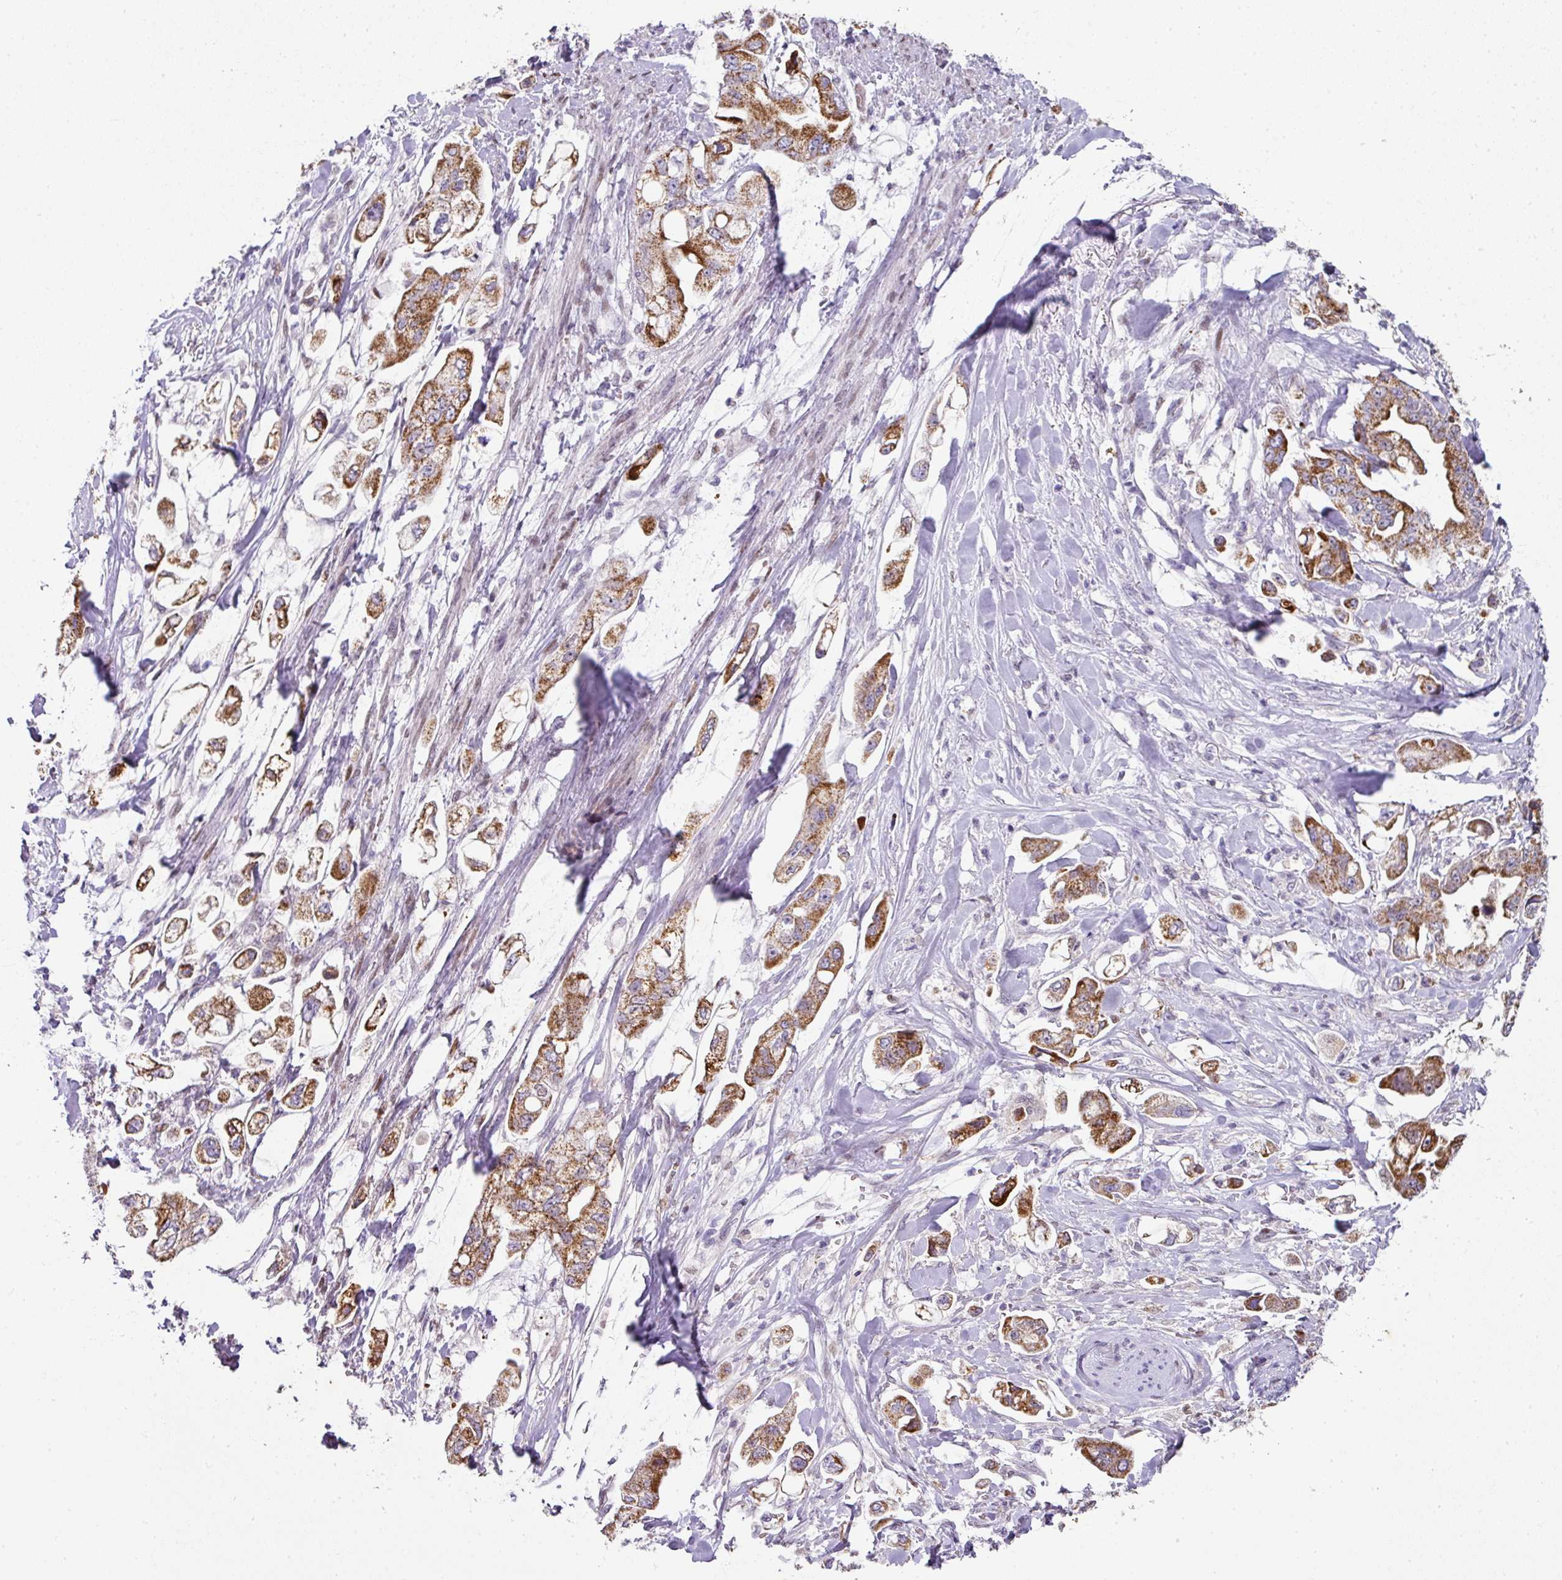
{"staining": {"intensity": "strong", "quantity": ">75%", "location": "cytoplasmic/membranous"}, "tissue": "stomach cancer", "cell_type": "Tumor cells", "image_type": "cancer", "snomed": [{"axis": "morphology", "description": "Adenocarcinoma, NOS"}, {"axis": "topography", "description": "Stomach"}], "caption": "A brown stain labels strong cytoplasmic/membranous expression of a protein in adenocarcinoma (stomach) tumor cells. (brown staining indicates protein expression, while blue staining denotes nuclei).", "gene": "ANKRD18A", "patient": {"sex": "male", "age": 62}}